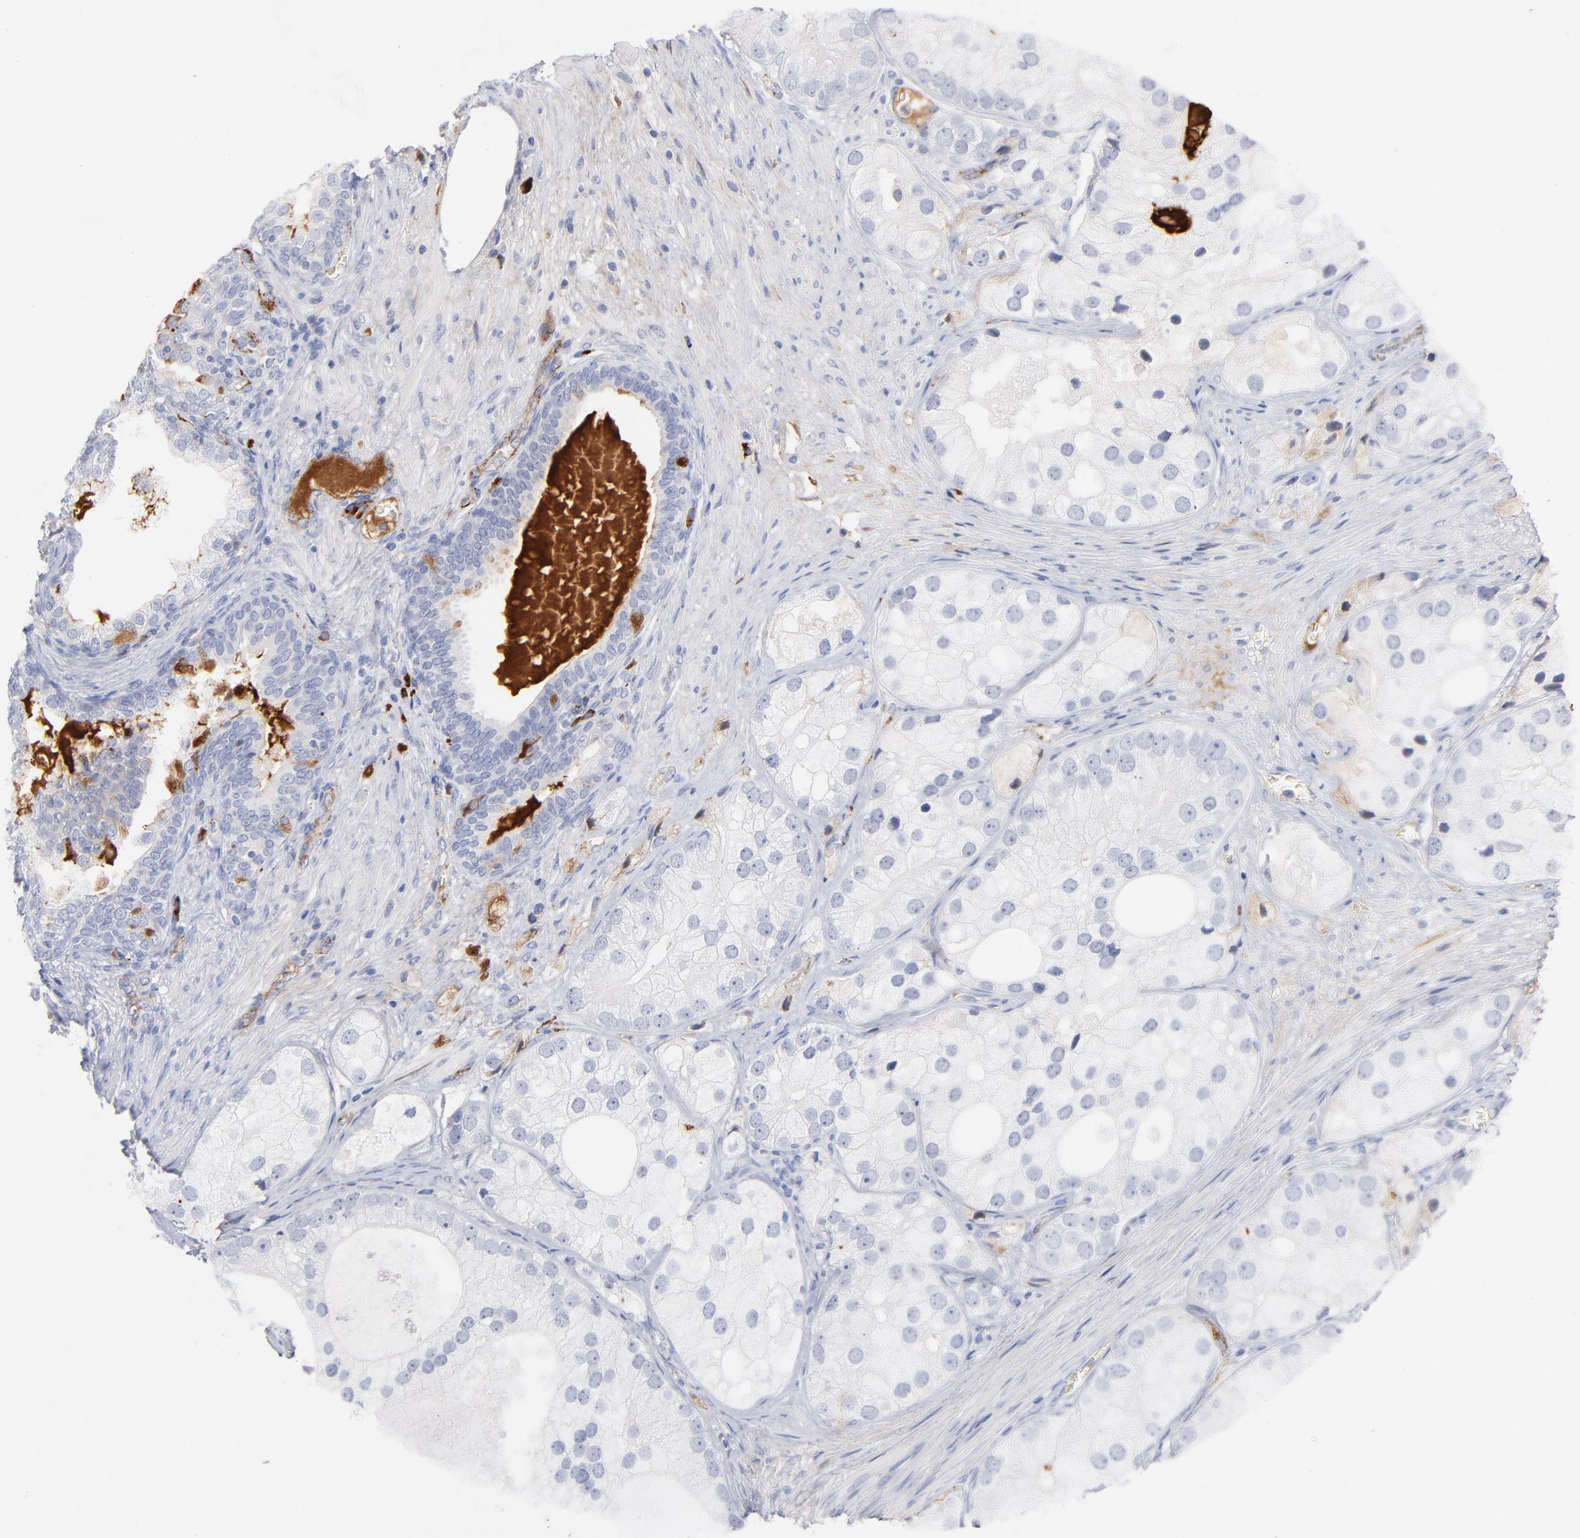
{"staining": {"intensity": "negative", "quantity": "none", "location": "none"}, "tissue": "prostate cancer", "cell_type": "Tumor cells", "image_type": "cancer", "snomed": [{"axis": "morphology", "description": "Adenocarcinoma, Low grade"}, {"axis": "topography", "description": "Prostate"}], "caption": "High magnification brightfield microscopy of prostate cancer (adenocarcinoma (low-grade)) stained with DAB (brown) and counterstained with hematoxylin (blue): tumor cells show no significant staining.", "gene": "PLAT", "patient": {"sex": "male", "age": 69}}